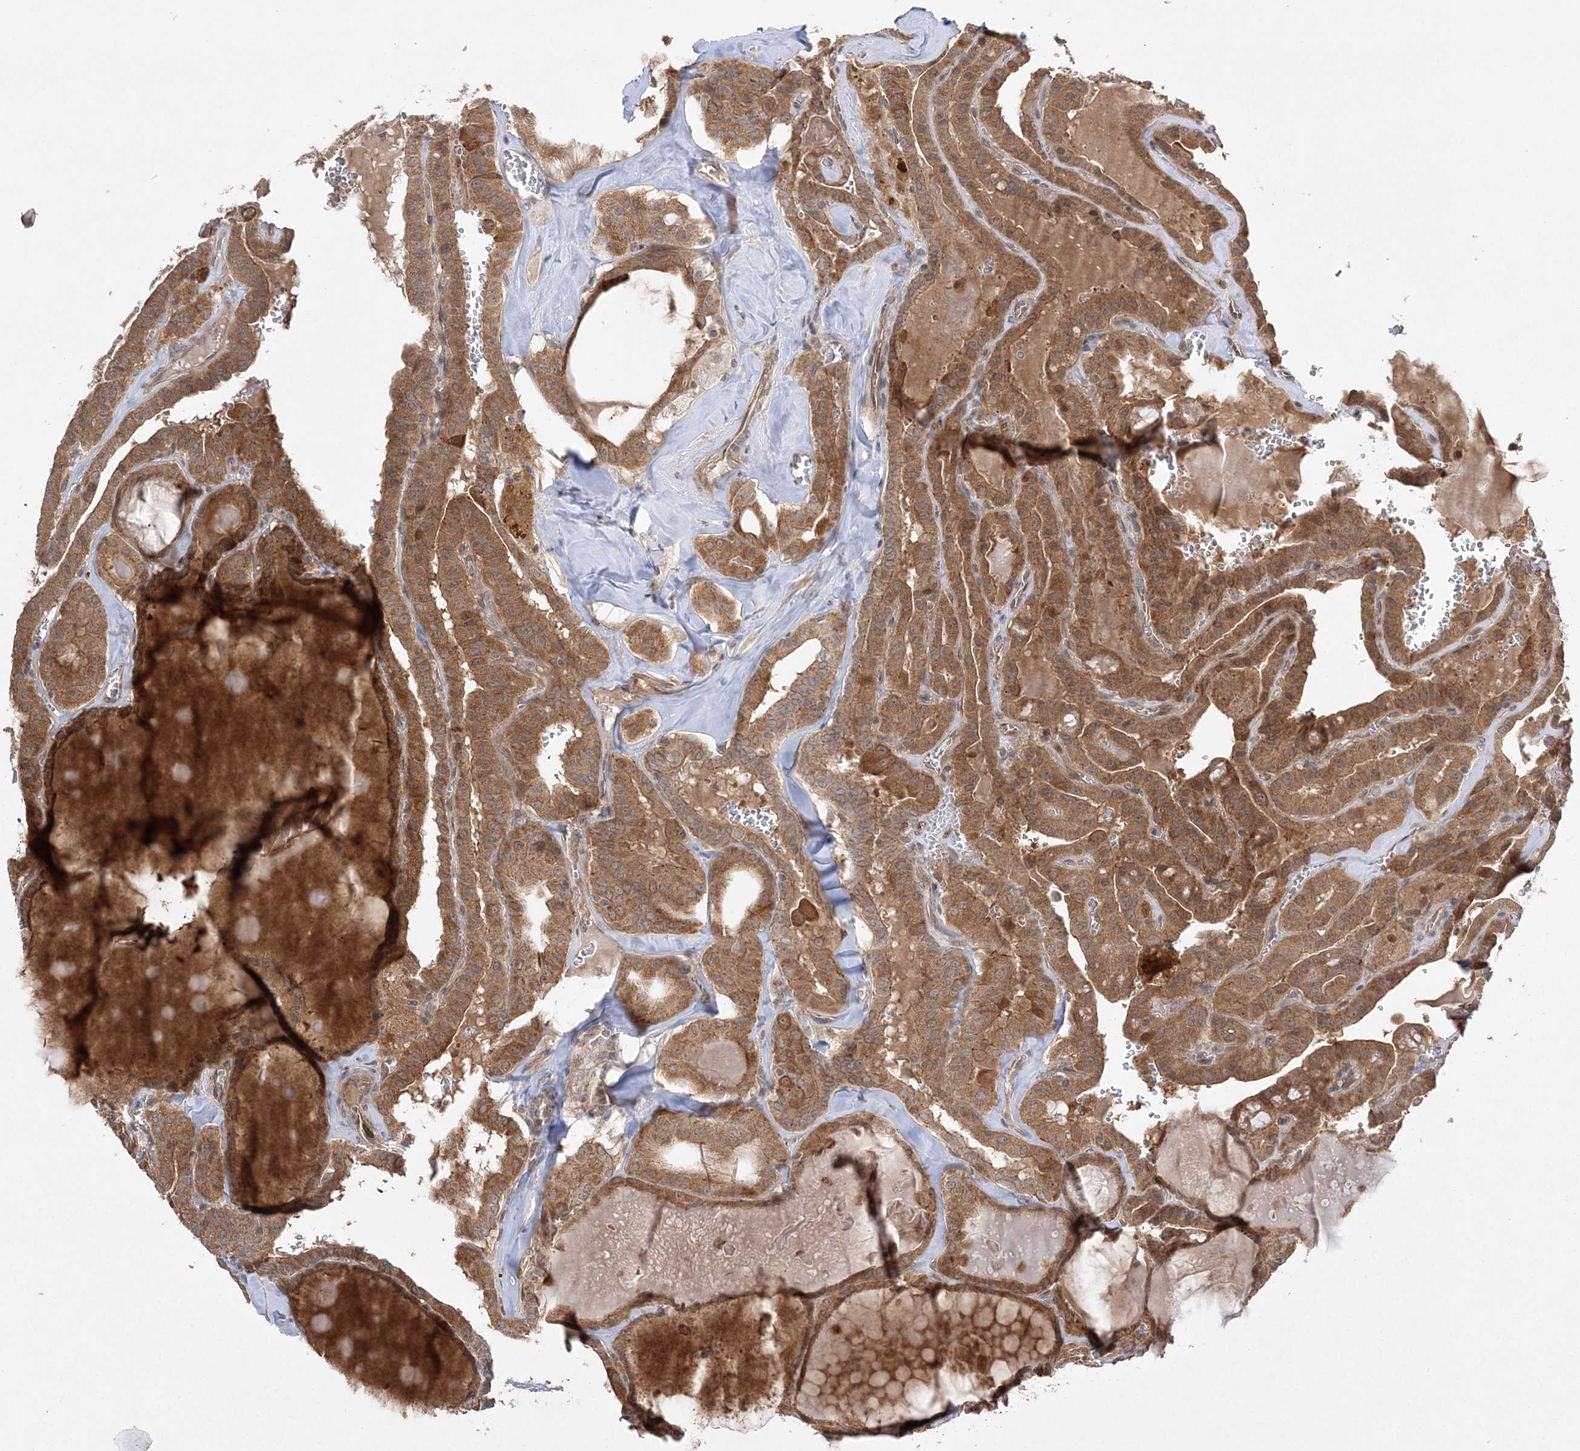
{"staining": {"intensity": "moderate", "quantity": ">75%", "location": "cytoplasmic/membranous"}, "tissue": "thyroid cancer", "cell_type": "Tumor cells", "image_type": "cancer", "snomed": [{"axis": "morphology", "description": "Papillary adenocarcinoma, NOS"}, {"axis": "topography", "description": "Thyroid gland"}], "caption": "A brown stain highlights moderate cytoplasmic/membranous expression of a protein in thyroid papillary adenocarcinoma tumor cells.", "gene": "MMADHC", "patient": {"sex": "male", "age": 52}}